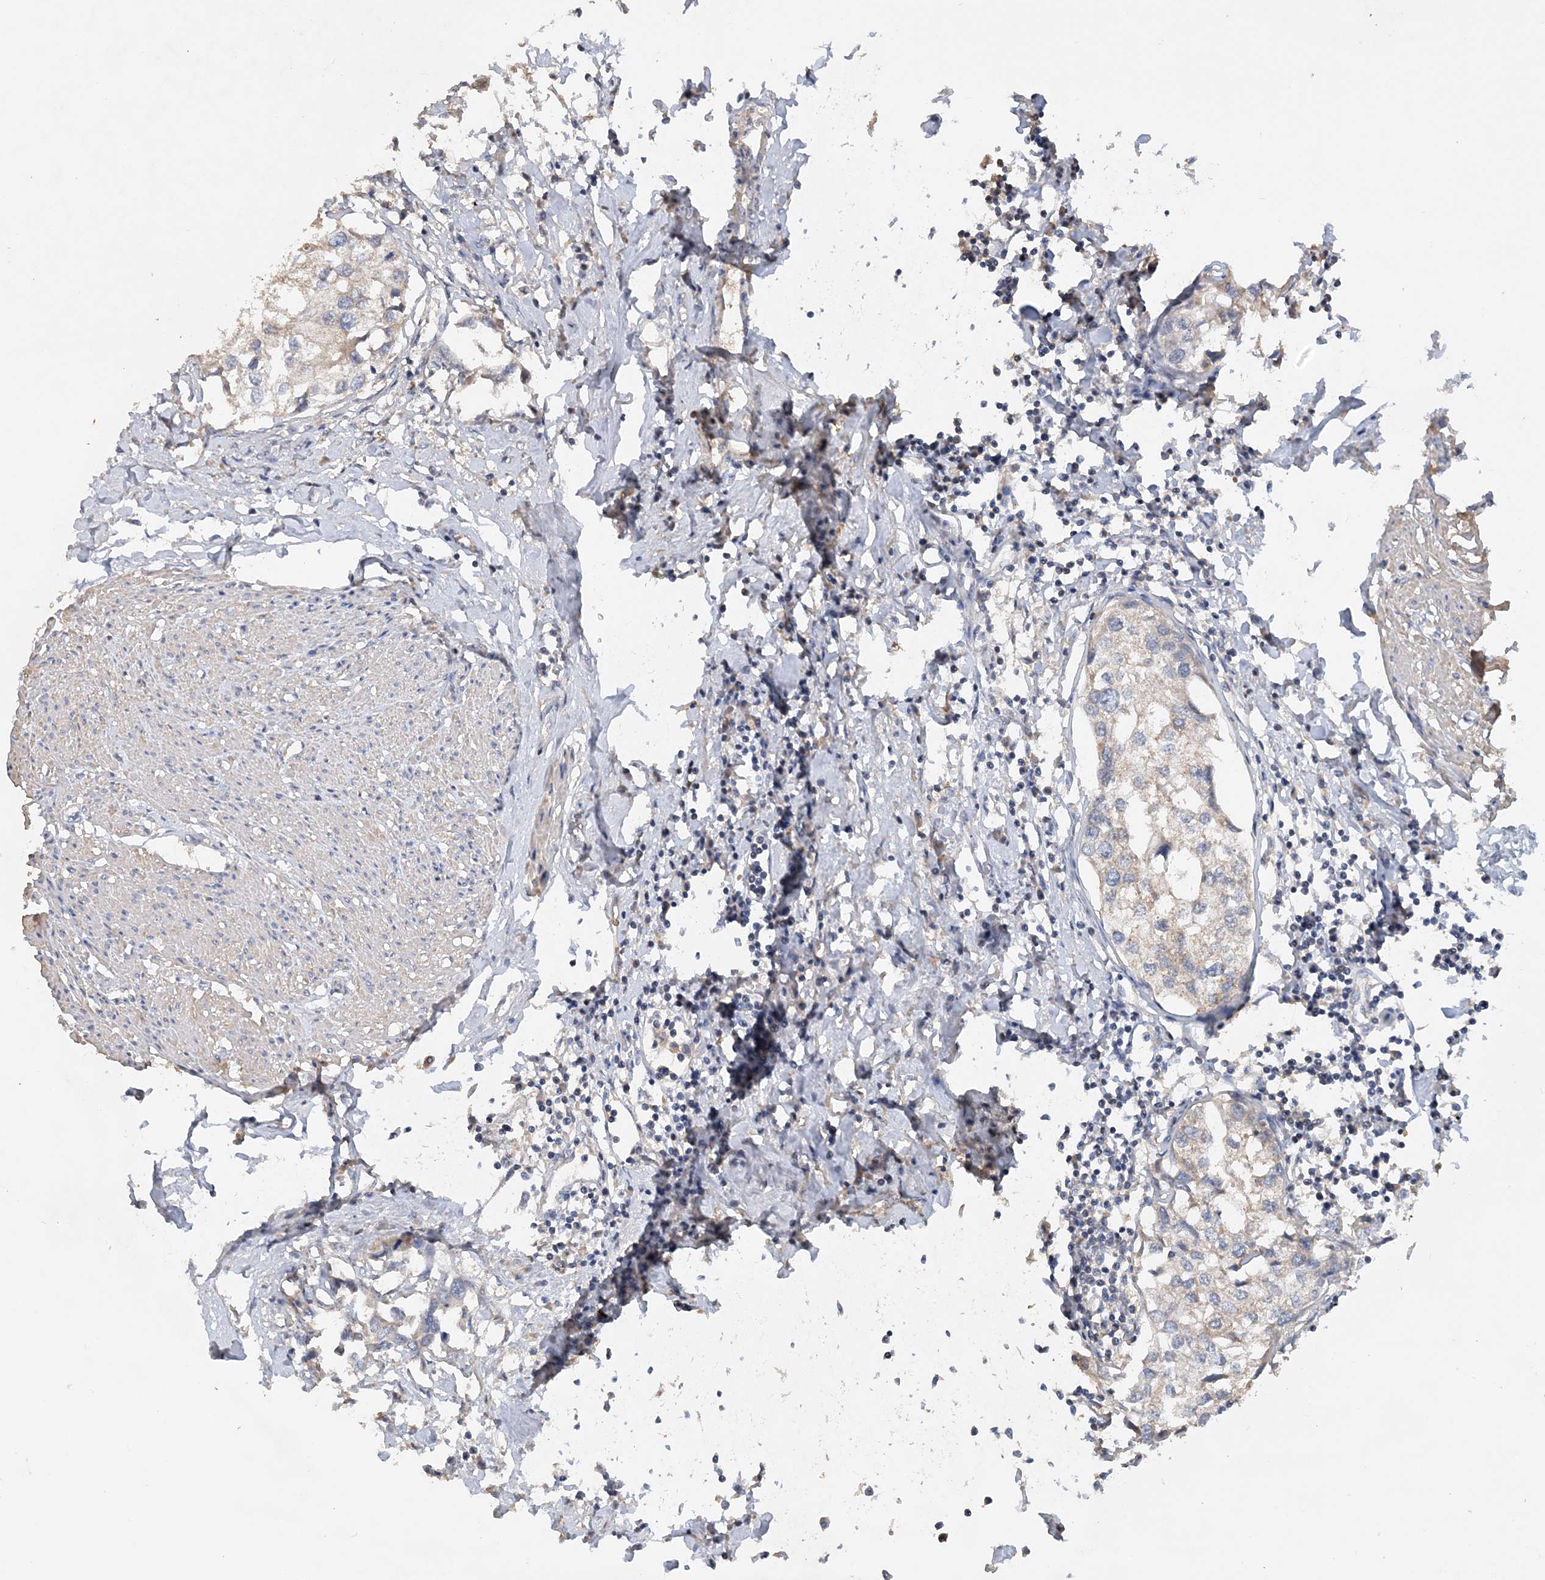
{"staining": {"intensity": "weak", "quantity": "<25%", "location": "cytoplasmic/membranous"}, "tissue": "urothelial cancer", "cell_type": "Tumor cells", "image_type": "cancer", "snomed": [{"axis": "morphology", "description": "Urothelial carcinoma, High grade"}, {"axis": "topography", "description": "Urinary bladder"}], "caption": "Immunohistochemistry of urothelial cancer shows no expression in tumor cells. (Brightfield microscopy of DAB IHC at high magnification).", "gene": "GRINA", "patient": {"sex": "male", "age": 64}}